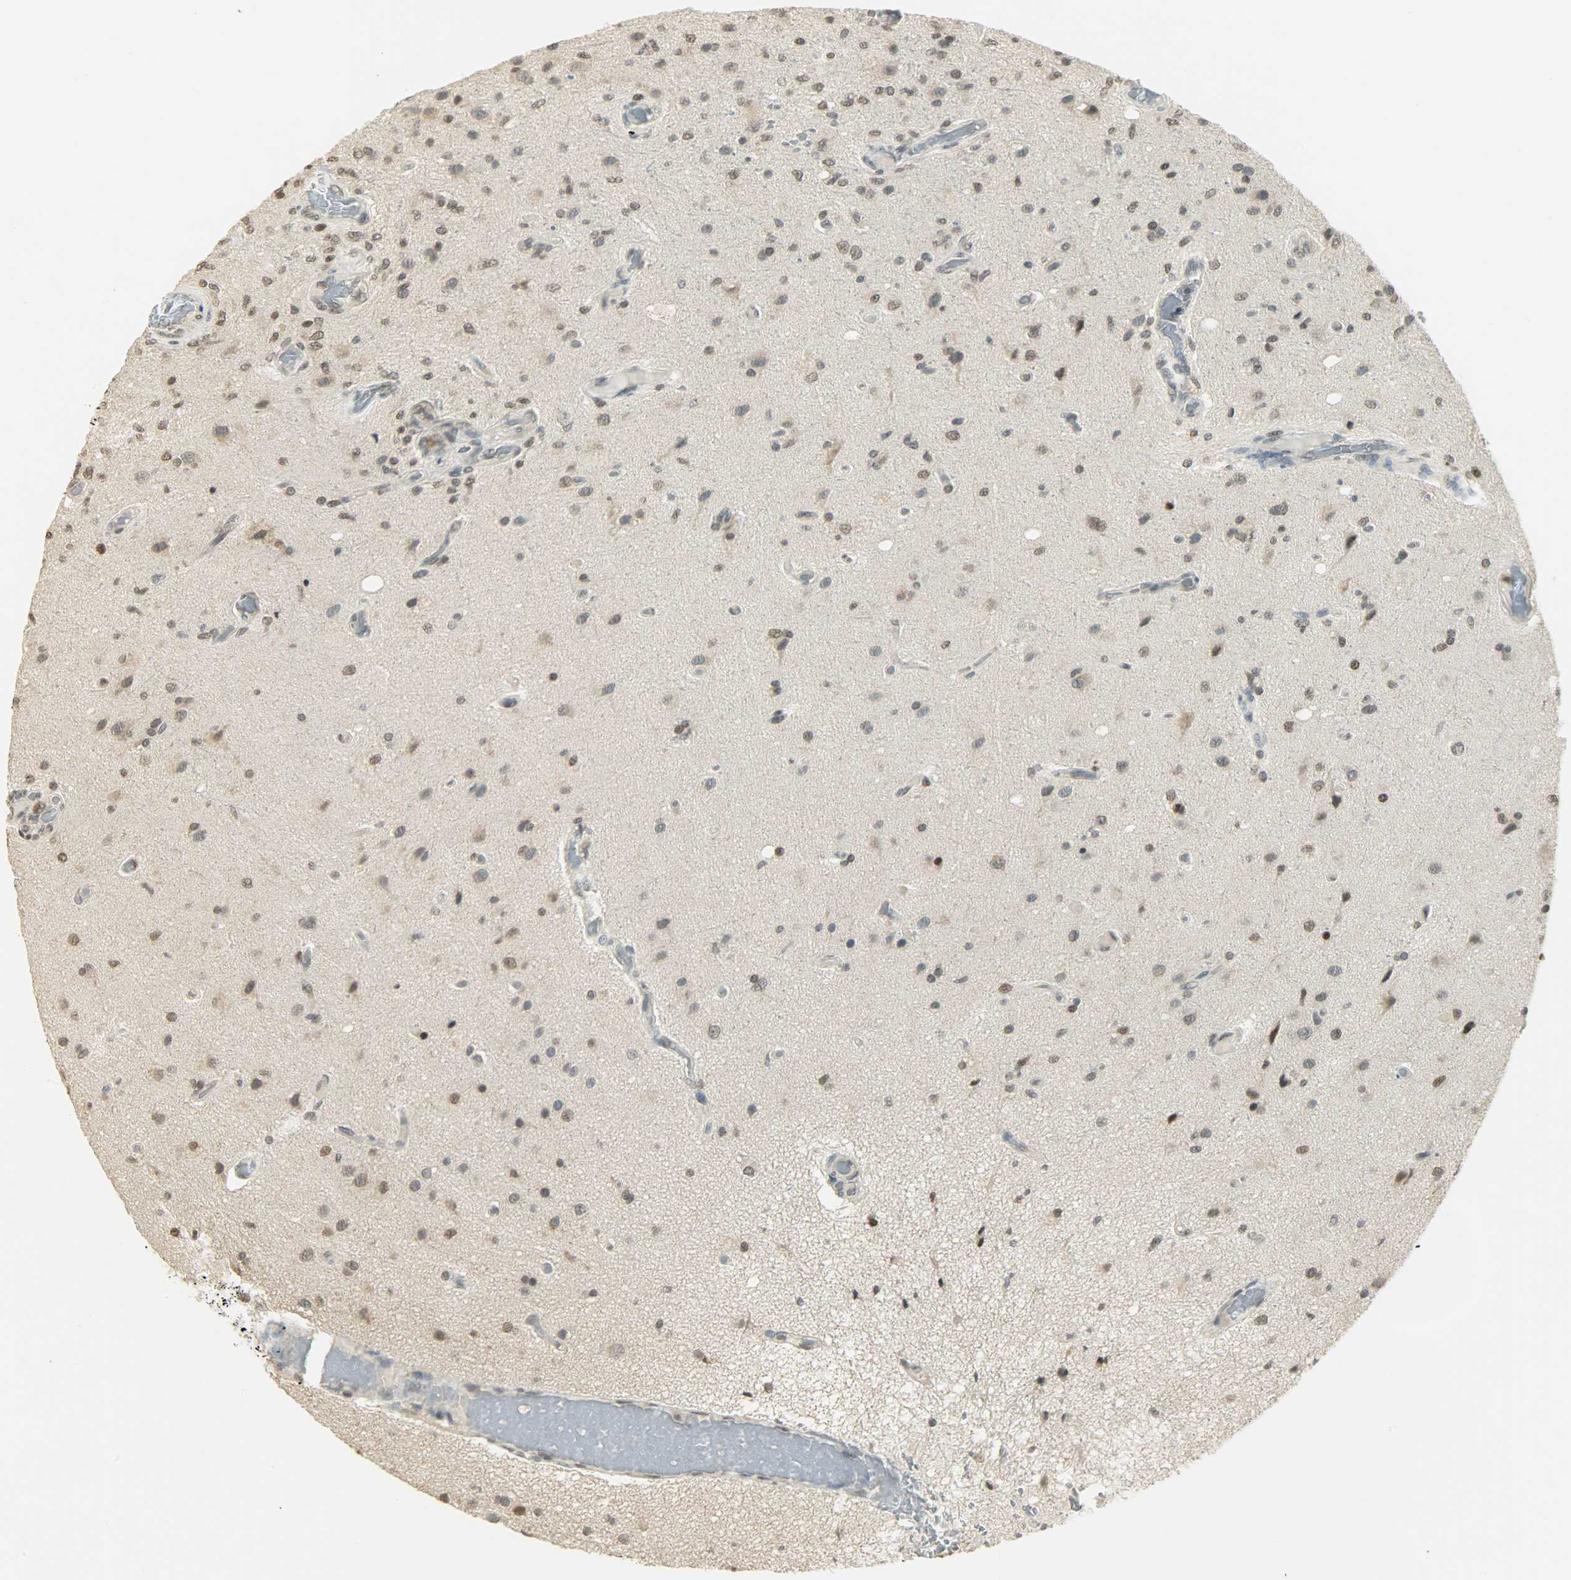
{"staining": {"intensity": "weak", "quantity": "<25%", "location": "nuclear"}, "tissue": "glioma", "cell_type": "Tumor cells", "image_type": "cancer", "snomed": [{"axis": "morphology", "description": "Normal tissue, NOS"}, {"axis": "morphology", "description": "Glioma, malignant, High grade"}, {"axis": "topography", "description": "Cerebral cortex"}], "caption": "Malignant glioma (high-grade) was stained to show a protein in brown. There is no significant expression in tumor cells.", "gene": "SMARCA5", "patient": {"sex": "male", "age": 77}}